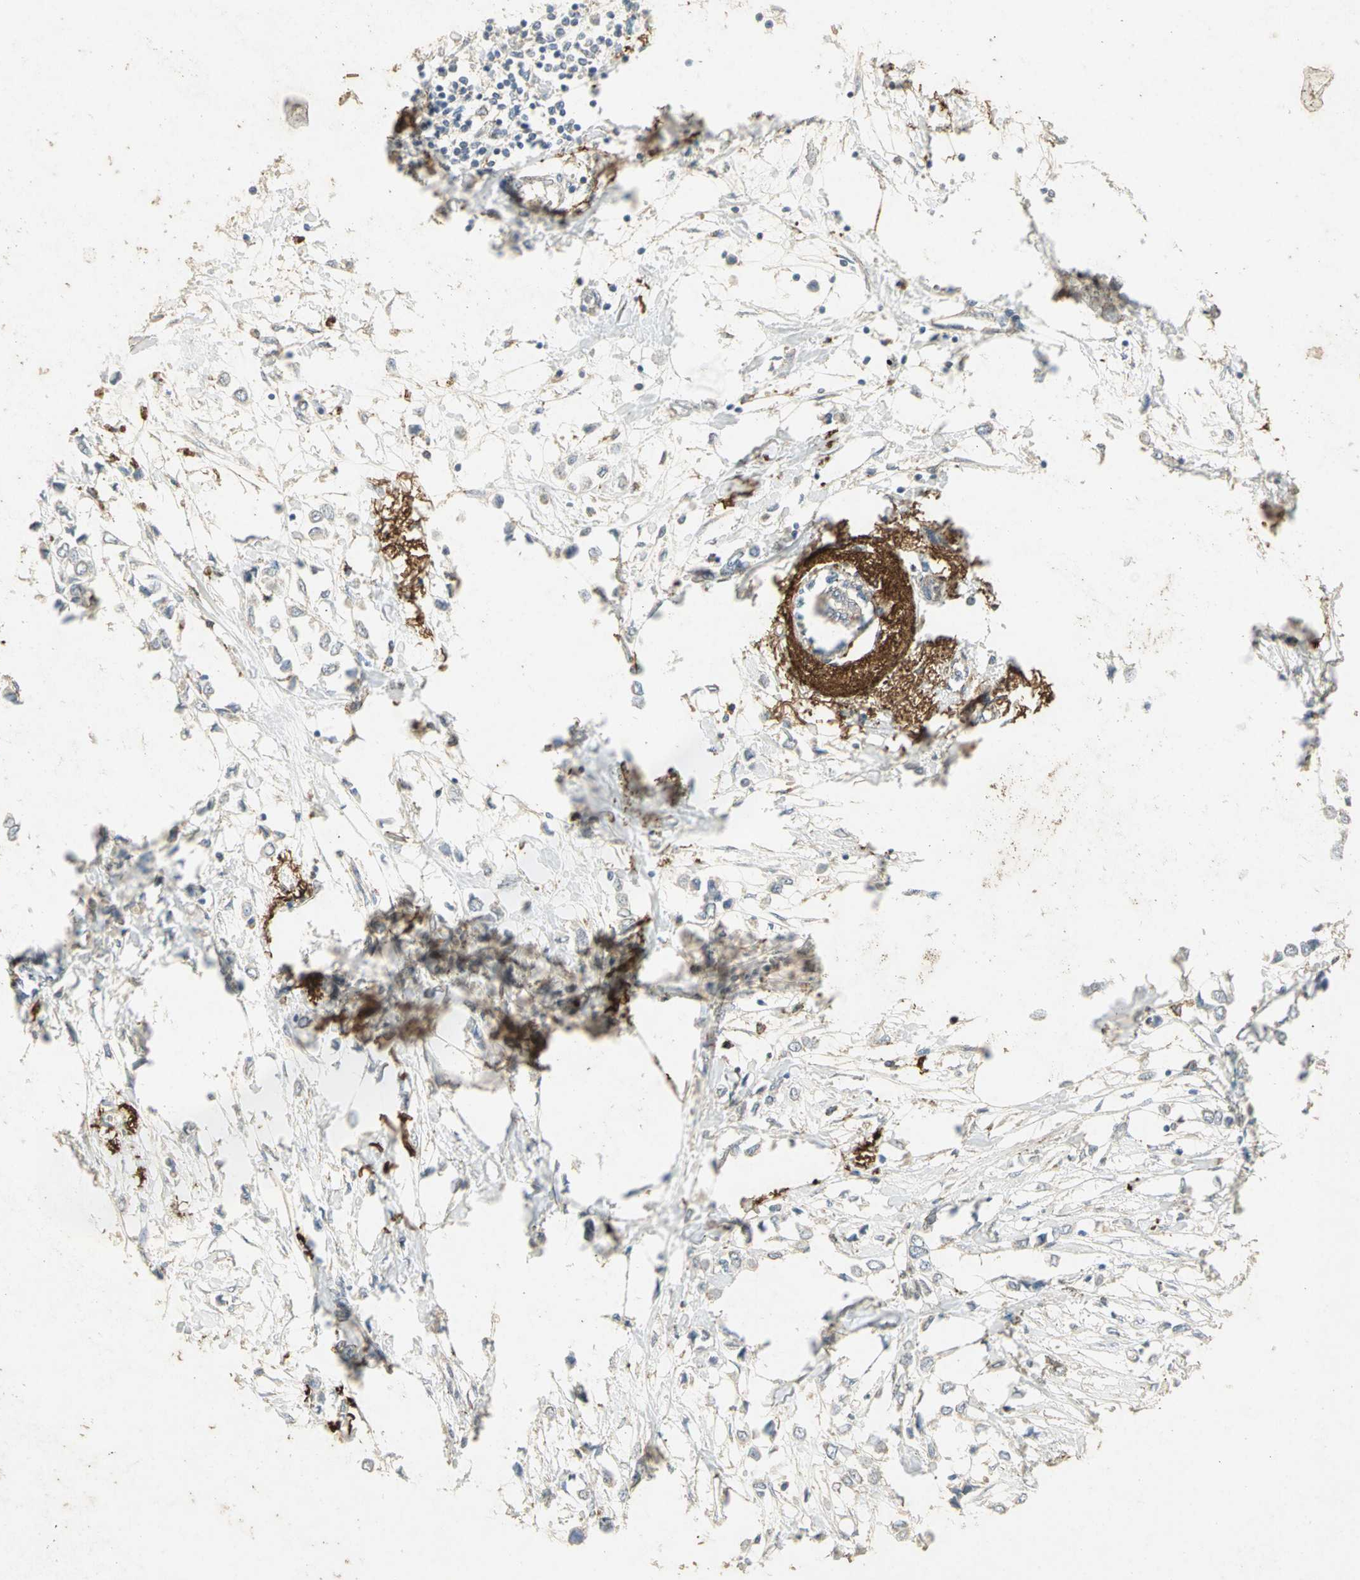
{"staining": {"intensity": "negative", "quantity": "none", "location": "none"}, "tissue": "breast cancer", "cell_type": "Tumor cells", "image_type": "cancer", "snomed": [{"axis": "morphology", "description": "Lobular carcinoma"}, {"axis": "topography", "description": "Breast"}], "caption": "The image displays no staining of tumor cells in breast cancer.", "gene": "ASB9", "patient": {"sex": "female", "age": 51}}